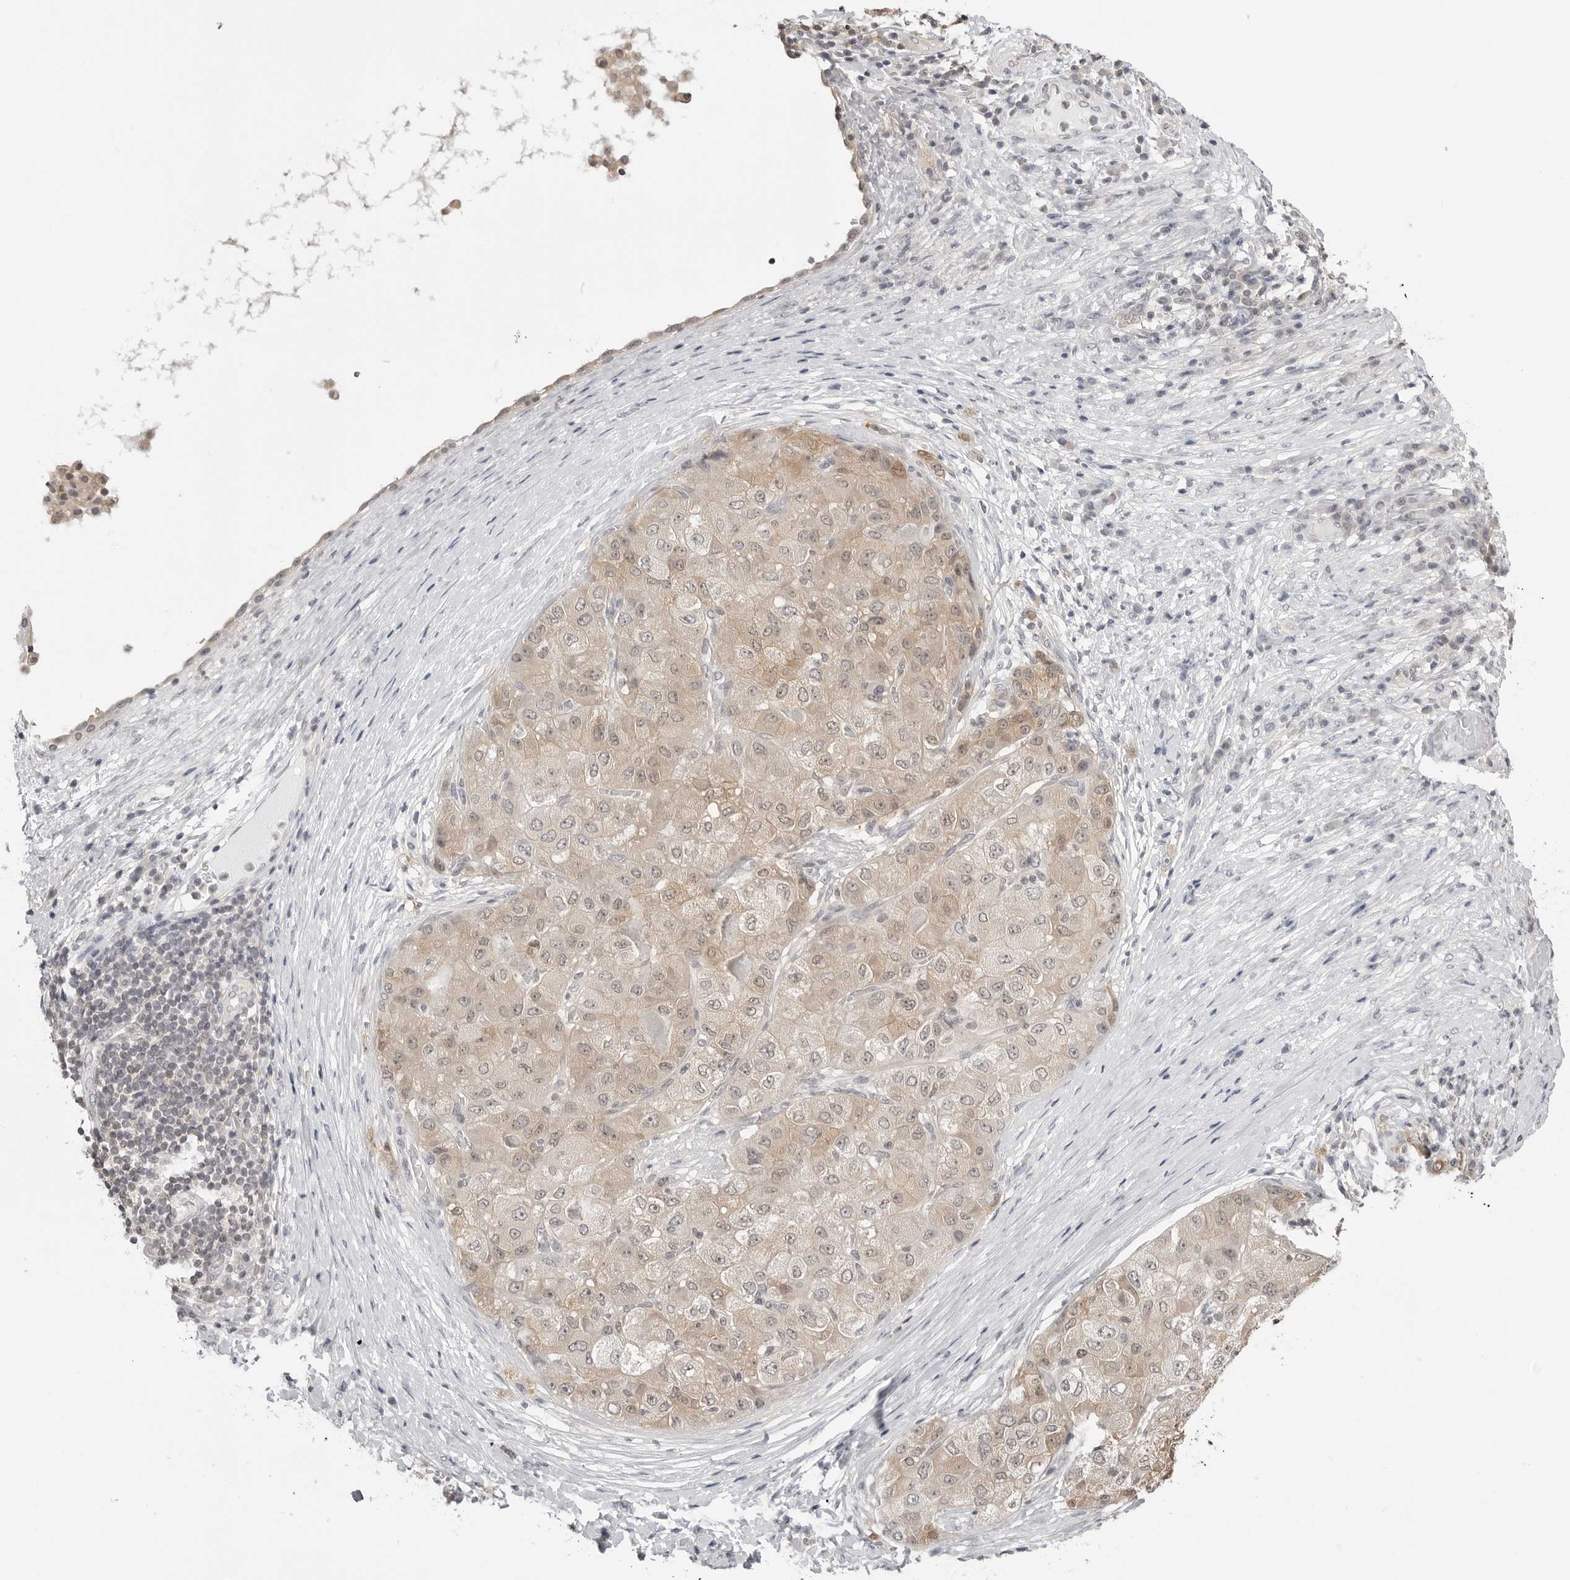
{"staining": {"intensity": "weak", "quantity": ">75%", "location": "cytoplasmic/membranous,nuclear"}, "tissue": "liver cancer", "cell_type": "Tumor cells", "image_type": "cancer", "snomed": [{"axis": "morphology", "description": "Carcinoma, Hepatocellular, NOS"}, {"axis": "topography", "description": "Liver"}], "caption": "Liver hepatocellular carcinoma stained with DAB (3,3'-diaminobenzidine) immunohistochemistry (IHC) reveals low levels of weak cytoplasmic/membranous and nuclear expression in about >75% of tumor cells.", "gene": "YWHAG", "patient": {"sex": "male", "age": 80}}